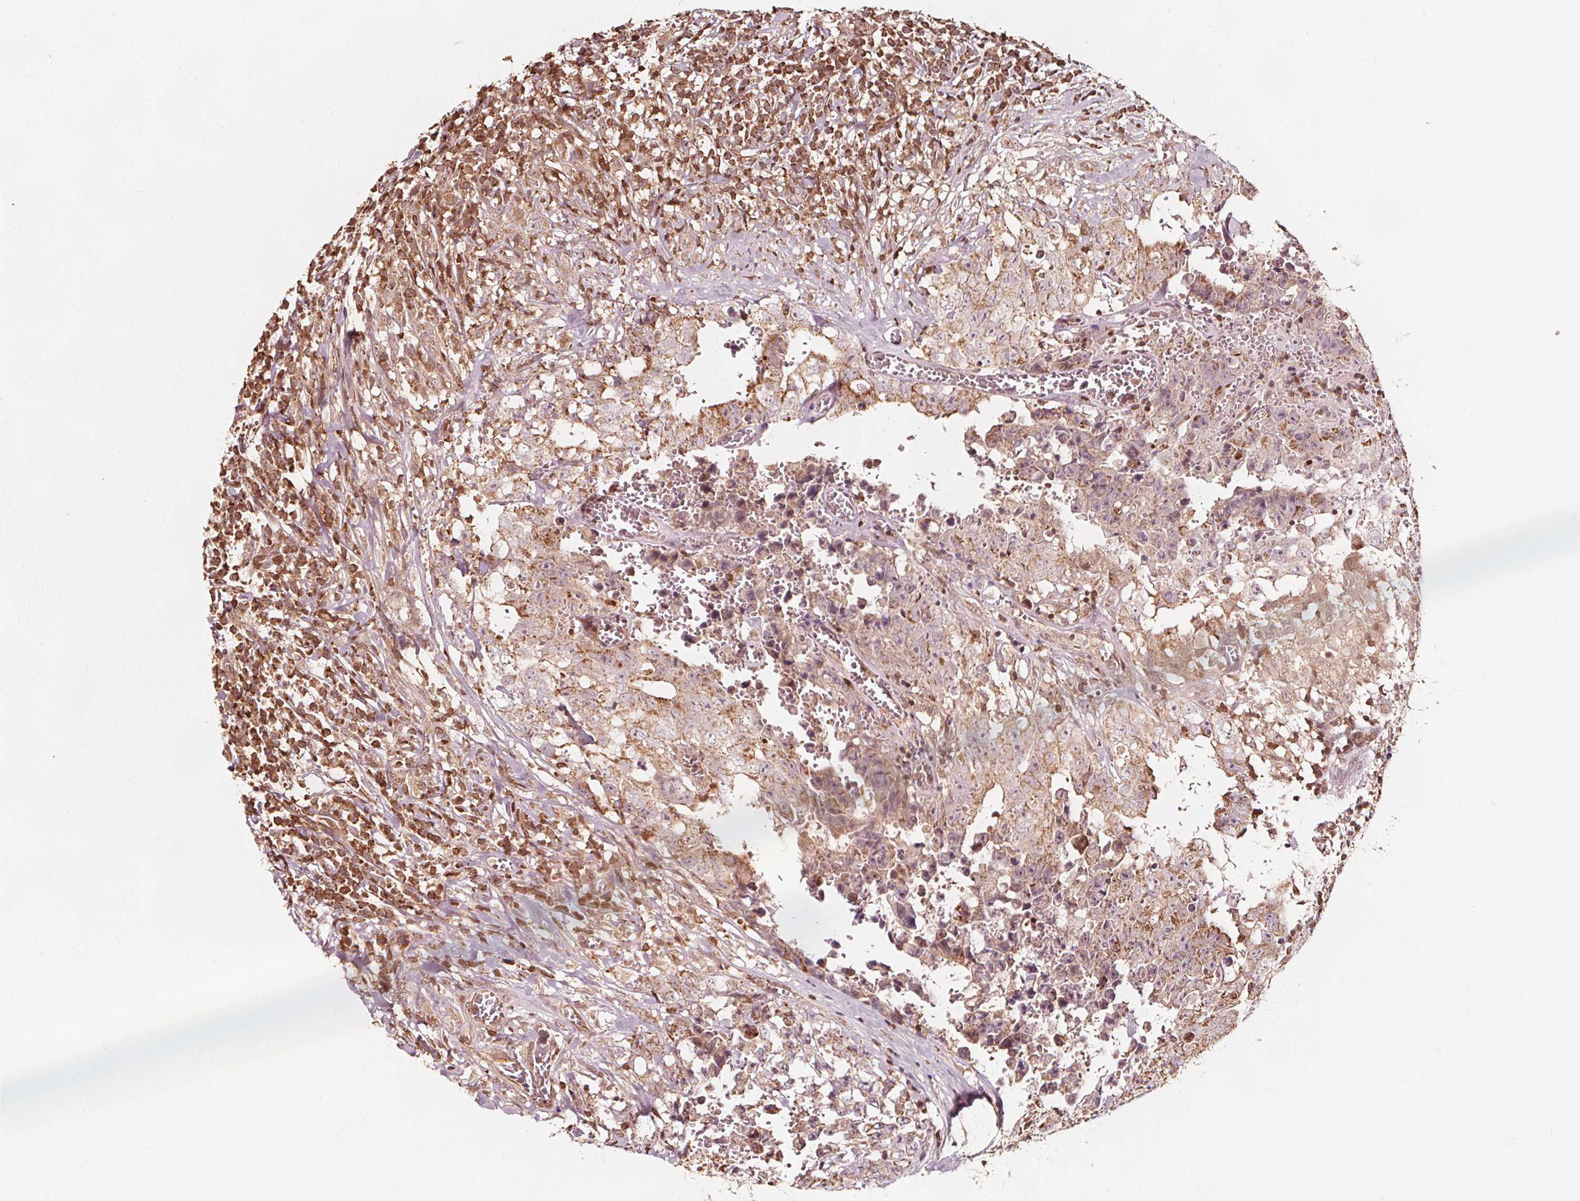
{"staining": {"intensity": "moderate", "quantity": "25%-75%", "location": "cytoplasmic/membranous"}, "tissue": "testis cancer", "cell_type": "Tumor cells", "image_type": "cancer", "snomed": [{"axis": "morphology", "description": "Carcinoma, Embryonal, NOS"}, {"axis": "topography", "description": "Testis"}], "caption": "IHC image of neoplastic tissue: embryonal carcinoma (testis) stained using IHC exhibits medium levels of moderate protein expression localized specifically in the cytoplasmic/membranous of tumor cells, appearing as a cytoplasmic/membranous brown color.", "gene": "AIP", "patient": {"sex": "male", "age": 36}}